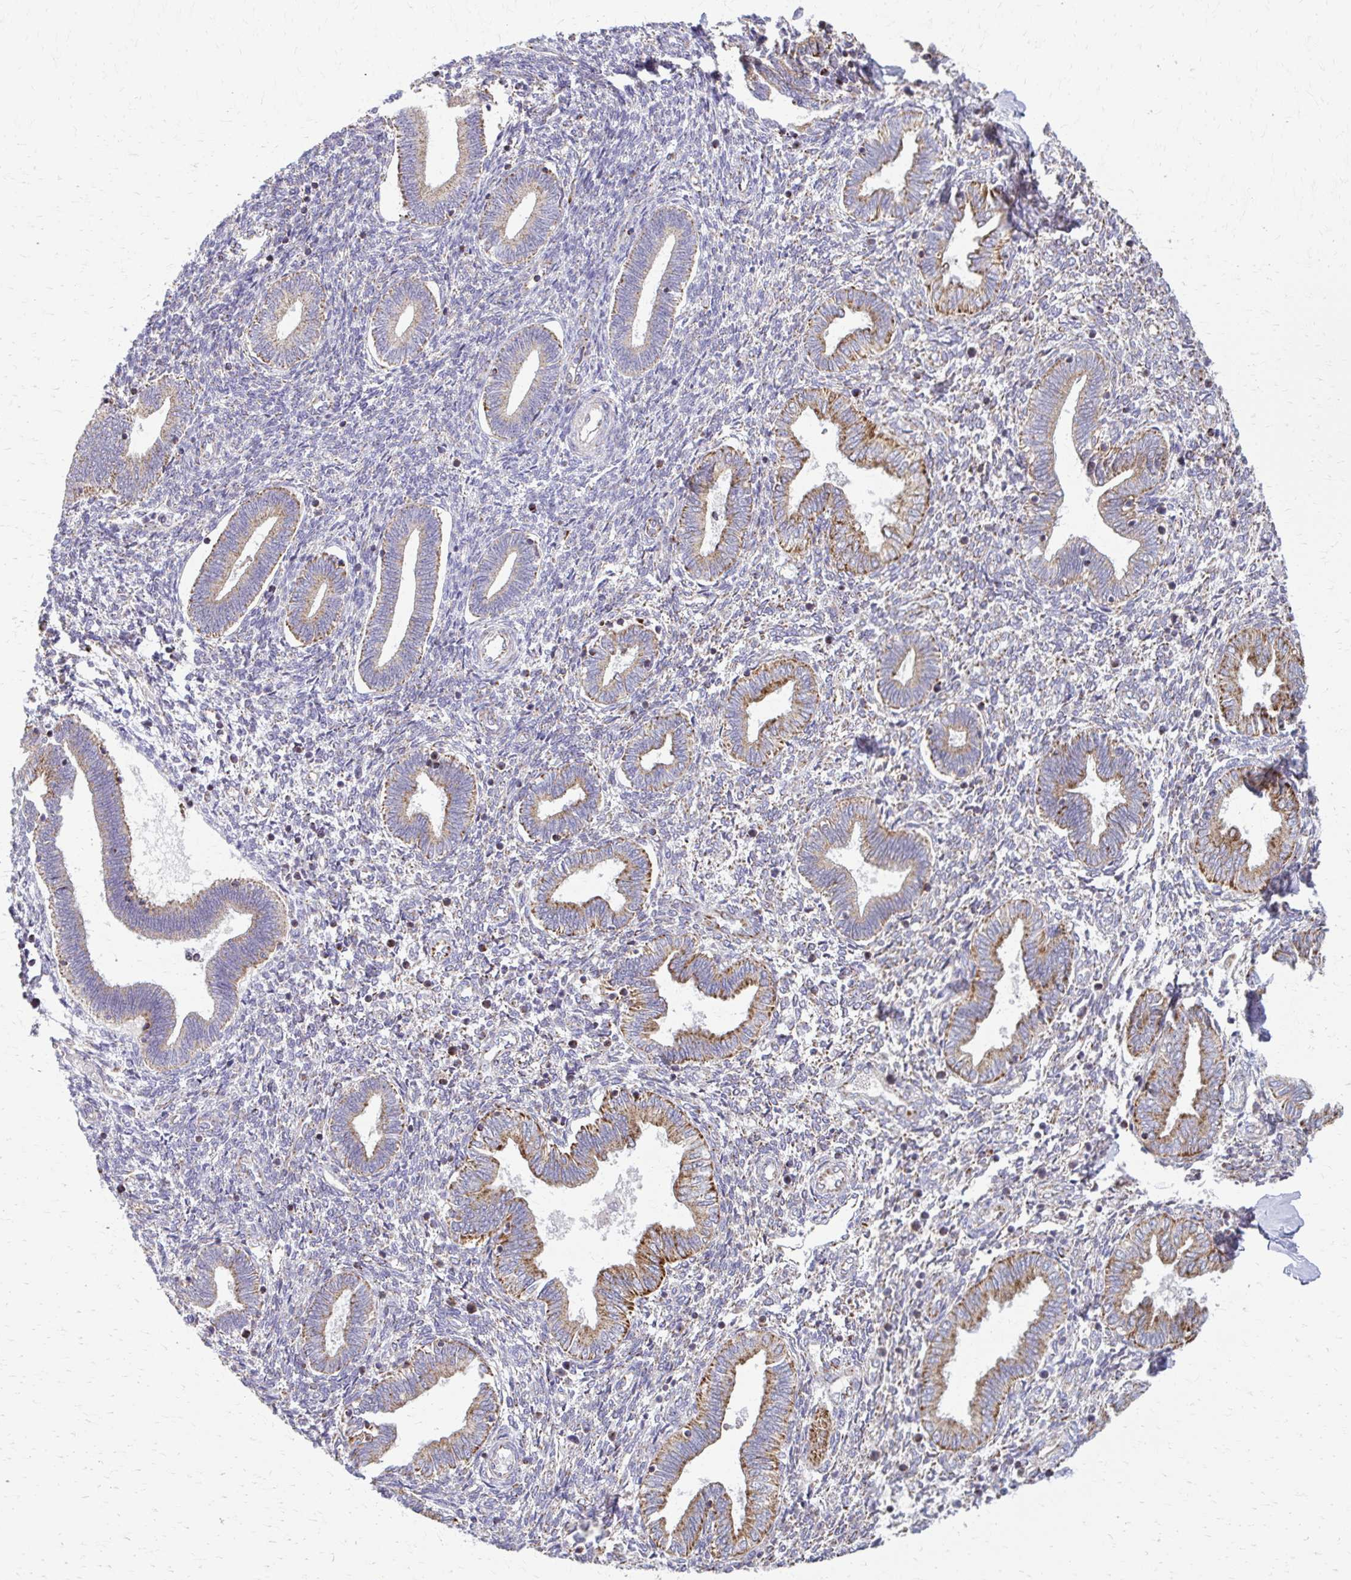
{"staining": {"intensity": "moderate", "quantity": ">75%", "location": "cytoplasmic/membranous"}, "tissue": "endometrium", "cell_type": "Cells in endometrial stroma", "image_type": "normal", "snomed": [{"axis": "morphology", "description": "Normal tissue, NOS"}, {"axis": "topography", "description": "Endometrium"}], "caption": "Brown immunohistochemical staining in unremarkable human endometrium displays moderate cytoplasmic/membranous staining in about >75% of cells in endometrial stroma.", "gene": "TVP23A", "patient": {"sex": "female", "age": 42}}